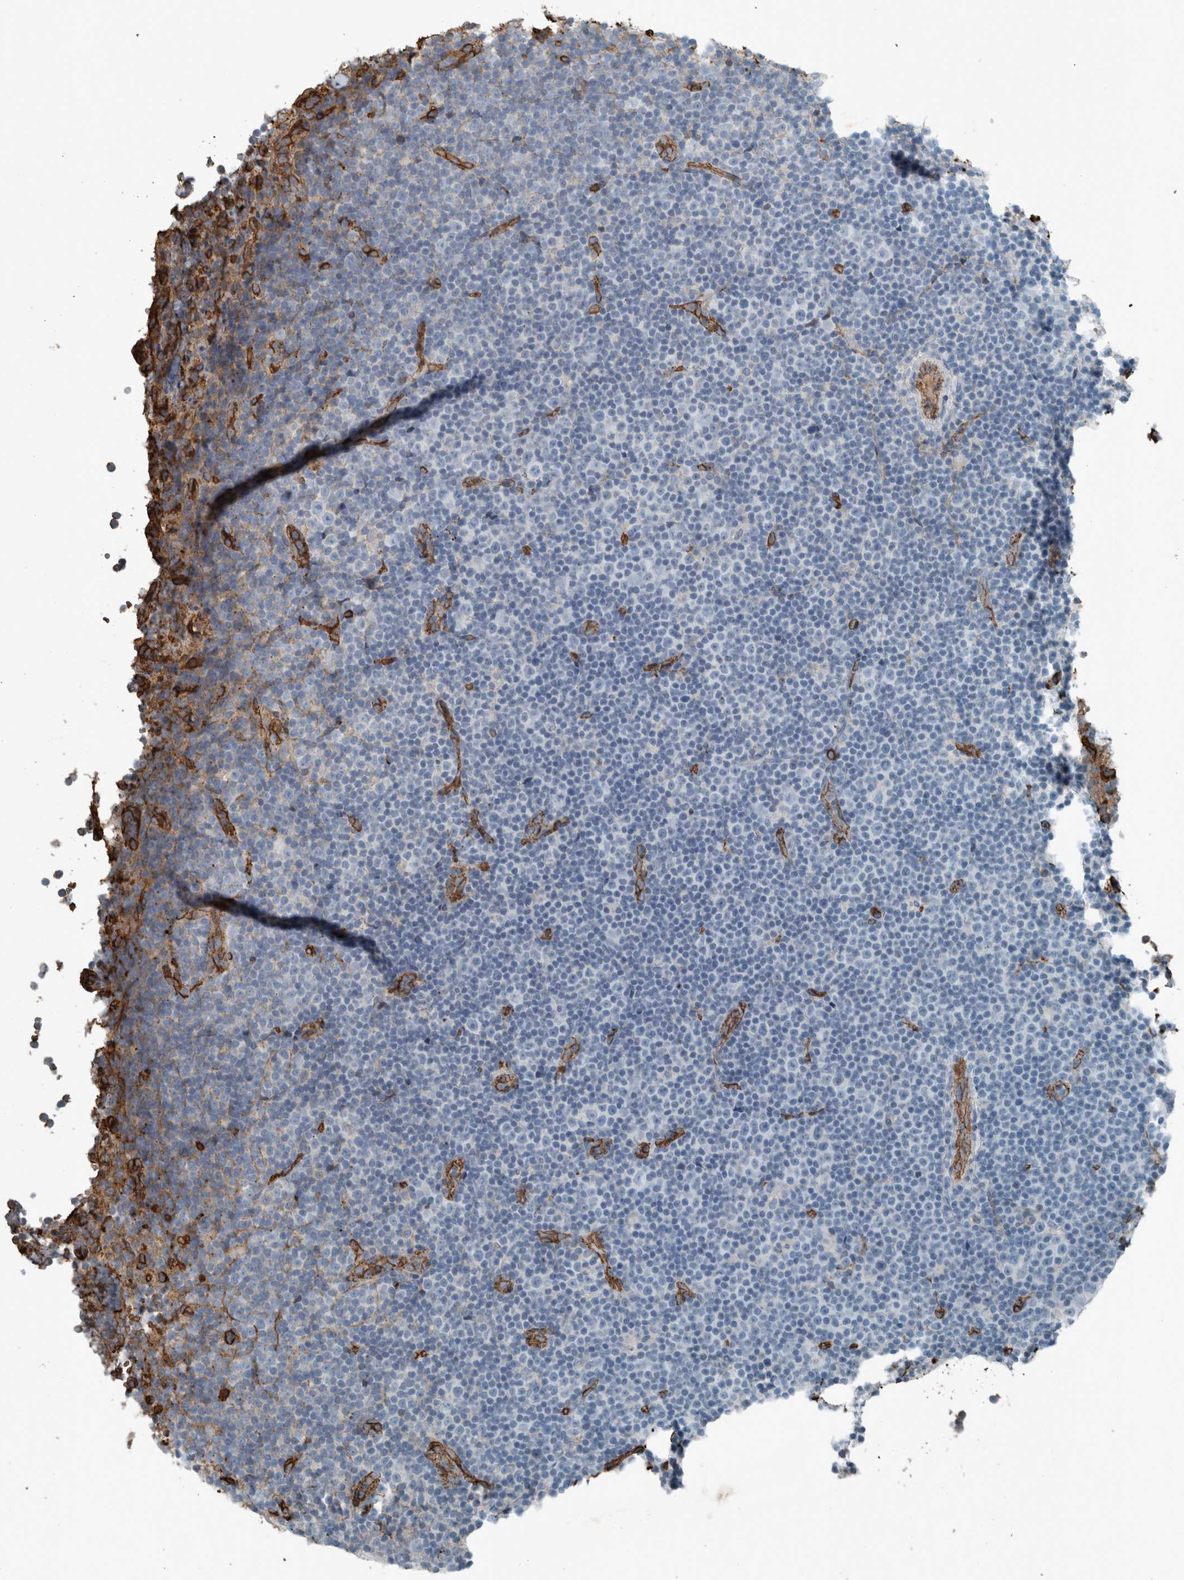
{"staining": {"intensity": "negative", "quantity": "none", "location": "none"}, "tissue": "lymphoma", "cell_type": "Tumor cells", "image_type": "cancer", "snomed": [{"axis": "morphology", "description": "Malignant lymphoma, non-Hodgkin's type, Low grade"}, {"axis": "topography", "description": "Lymph node"}], "caption": "IHC photomicrograph of neoplastic tissue: malignant lymphoma, non-Hodgkin's type (low-grade) stained with DAB shows no significant protein staining in tumor cells.", "gene": "LBP", "patient": {"sex": "female", "age": 67}}